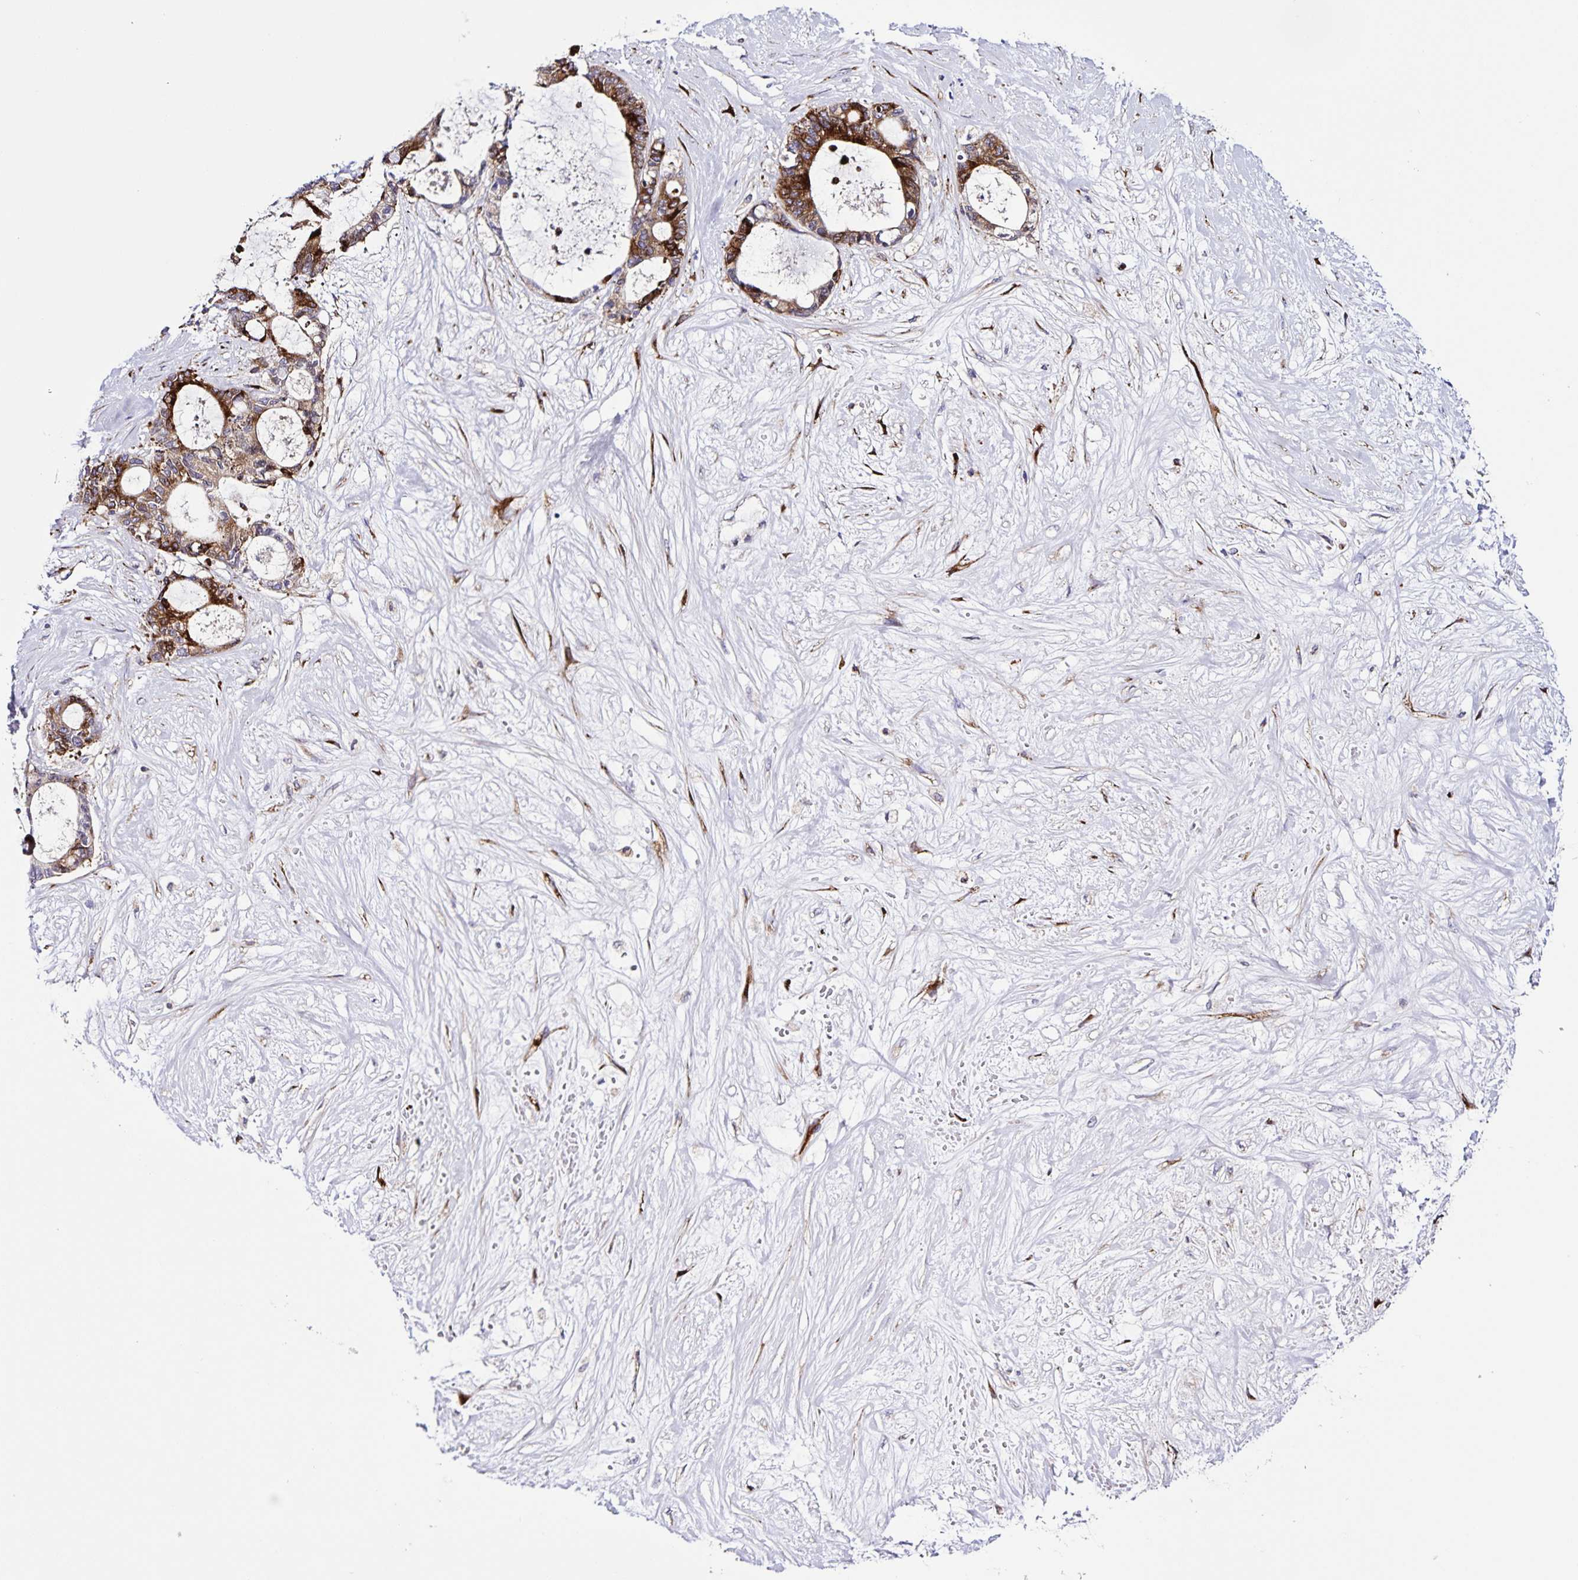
{"staining": {"intensity": "strong", "quantity": ">75%", "location": "cytoplasmic/membranous"}, "tissue": "liver cancer", "cell_type": "Tumor cells", "image_type": "cancer", "snomed": [{"axis": "morphology", "description": "Normal tissue, NOS"}, {"axis": "morphology", "description": "Cholangiocarcinoma"}, {"axis": "topography", "description": "Liver"}, {"axis": "topography", "description": "Peripheral nerve tissue"}], "caption": "Immunohistochemical staining of human liver cholangiocarcinoma exhibits strong cytoplasmic/membranous protein positivity in about >75% of tumor cells.", "gene": "OSBPL5", "patient": {"sex": "female", "age": 73}}